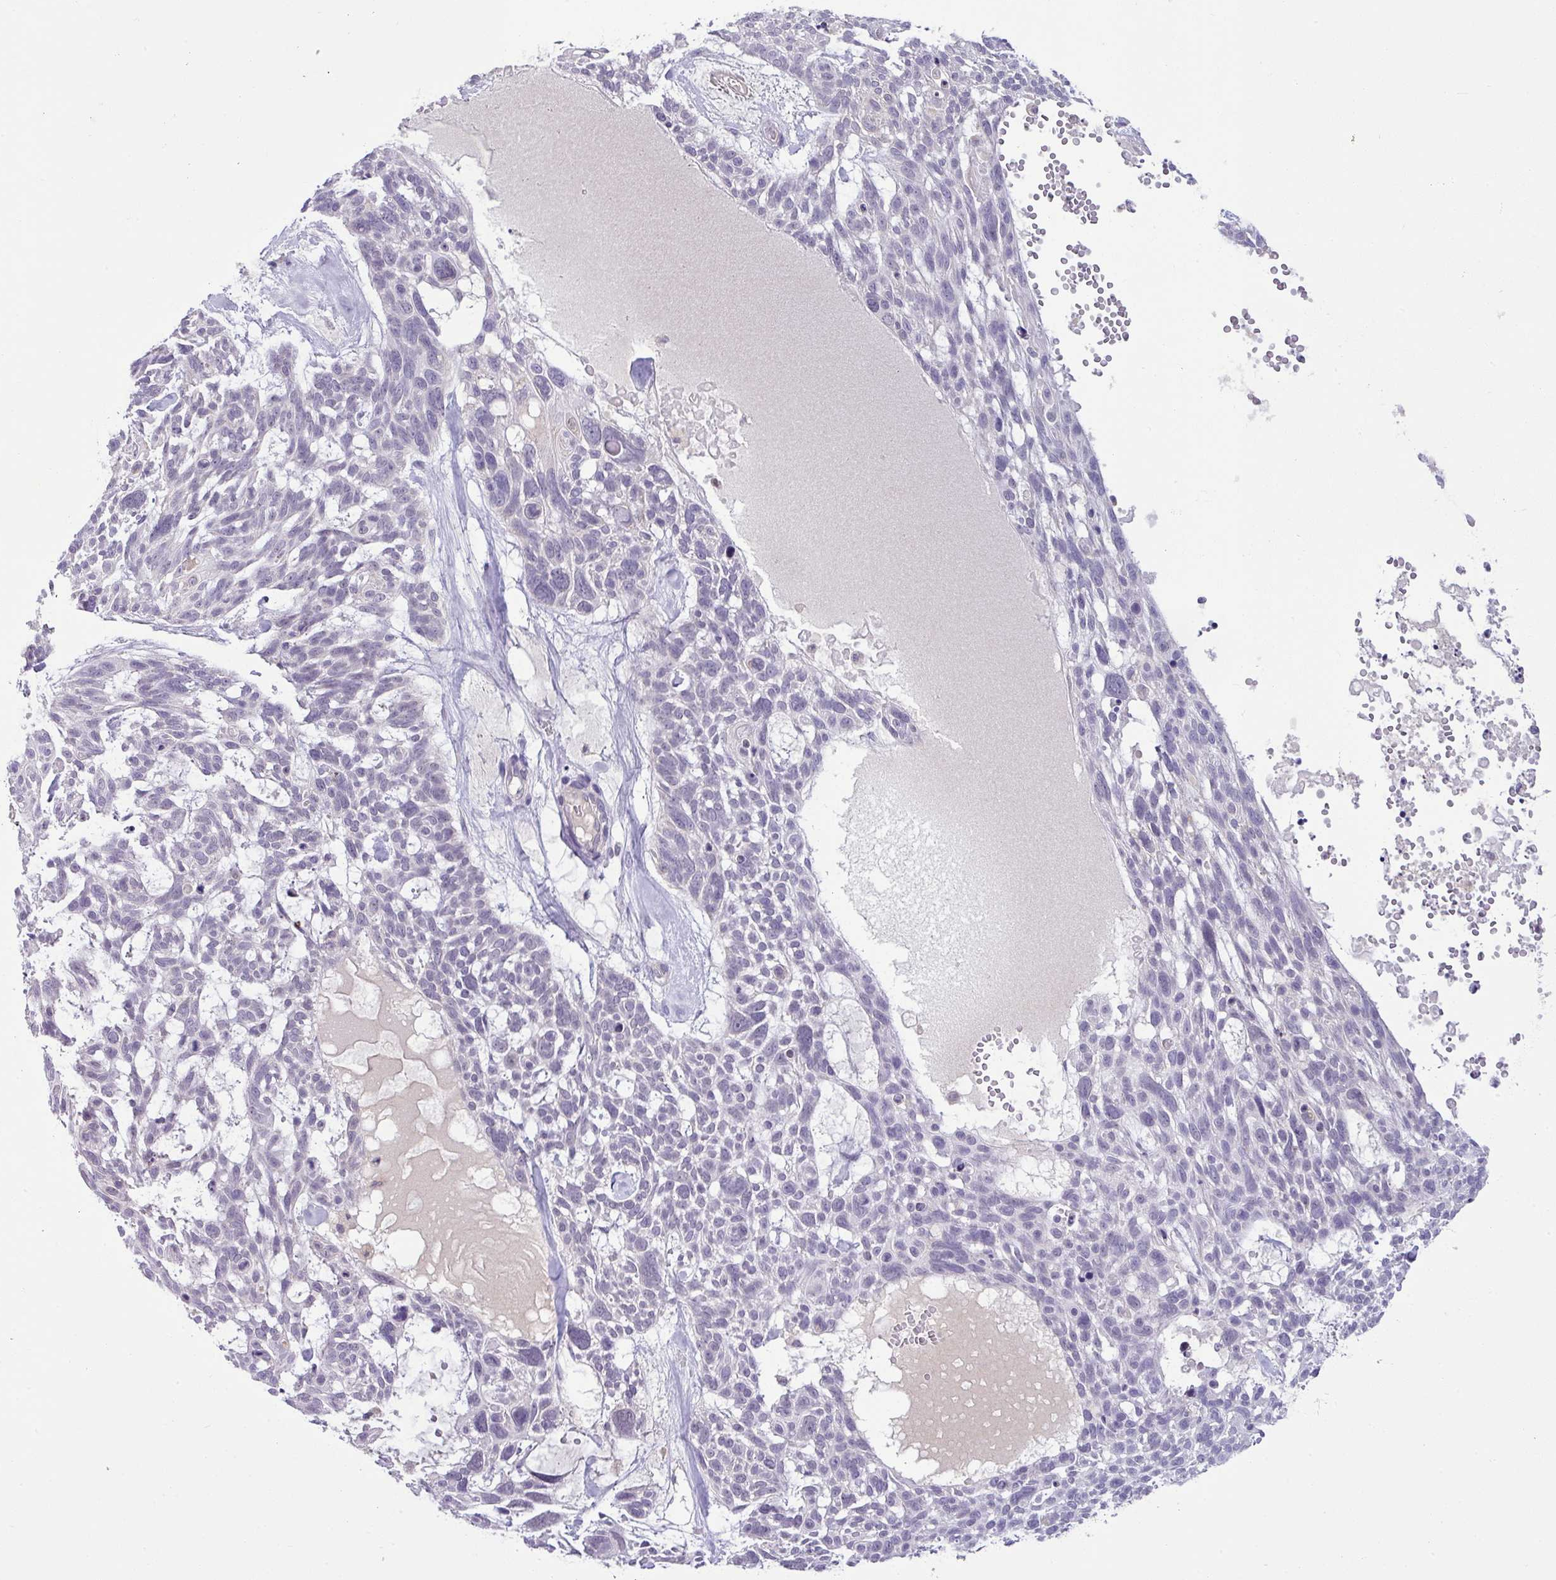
{"staining": {"intensity": "negative", "quantity": "none", "location": "none"}, "tissue": "skin cancer", "cell_type": "Tumor cells", "image_type": "cancer", "snomed": [{"axis": "morphology", "description": "Basal cell carcinoma"}, {"axis": "topography", "description": "Skin"}], "caption": "Human basal cell carcinoma (skin) stained for a protein using IHC displays no staining in tumor cells.", "gene": "HBEGF", "patient": {"sex": "male", "age": 88}}